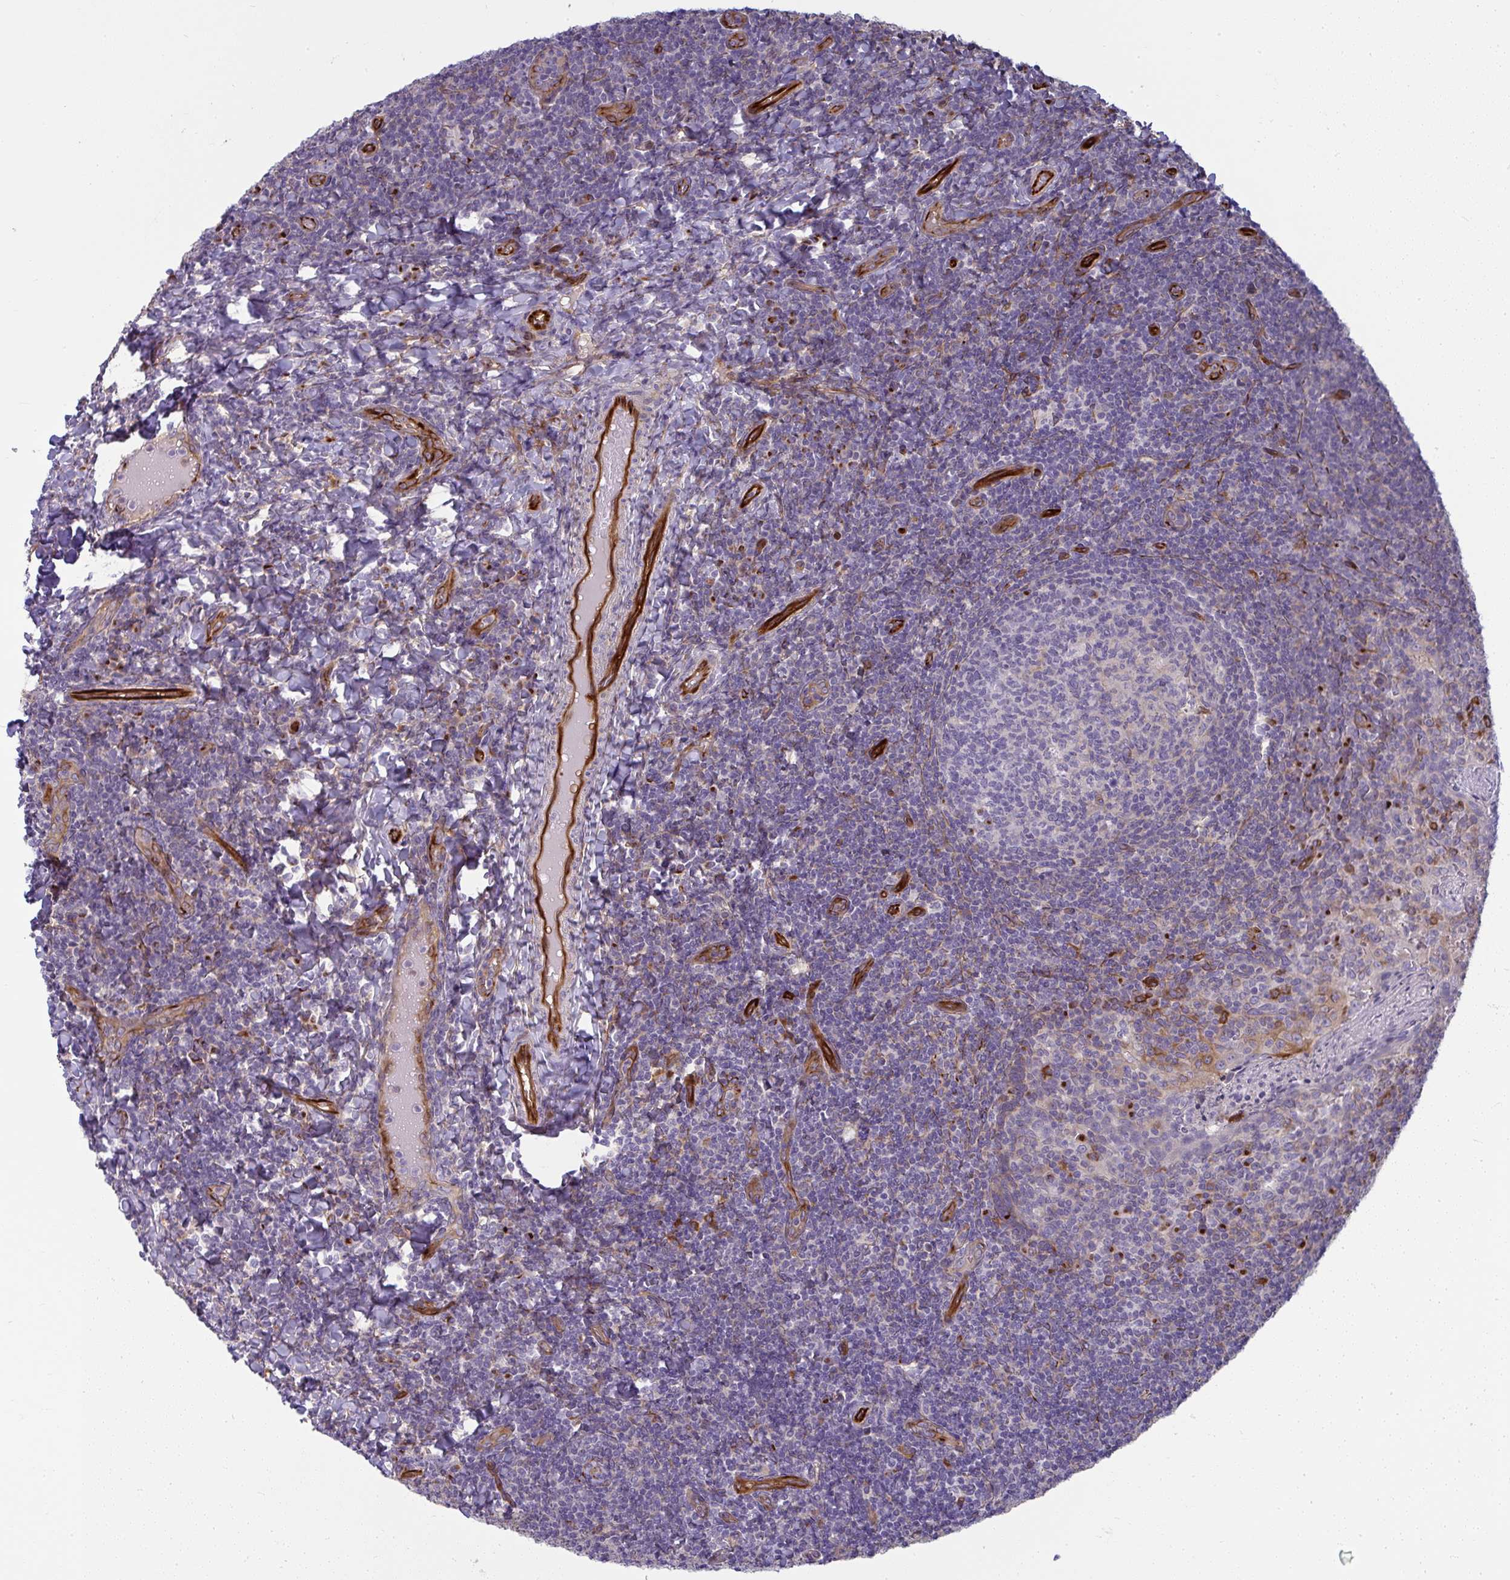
{"staining": {"intensity": "weak", "quantity": "<25%", "location": "cytoplasmic/membranous"}, "tissue": "tonsil", "cell_type": "Germinal center cells", "image_type": "normal", "snomed": [{"axis": "morphology", "description": "Normal tissue, NOS"}, {"axis": "topography", "description": "Tonsil"}], "caption": "Immunohistochemistry of benign tonsil reveals no expression in germinal center cells. The staining was performed using DAB to visualize the protein expression in brown, while the nuclei were stained in blue with hematoxylin (Magnification: 20x).", "gene": "IFIT3", "patient": {"sex": "female", "age": 10}}